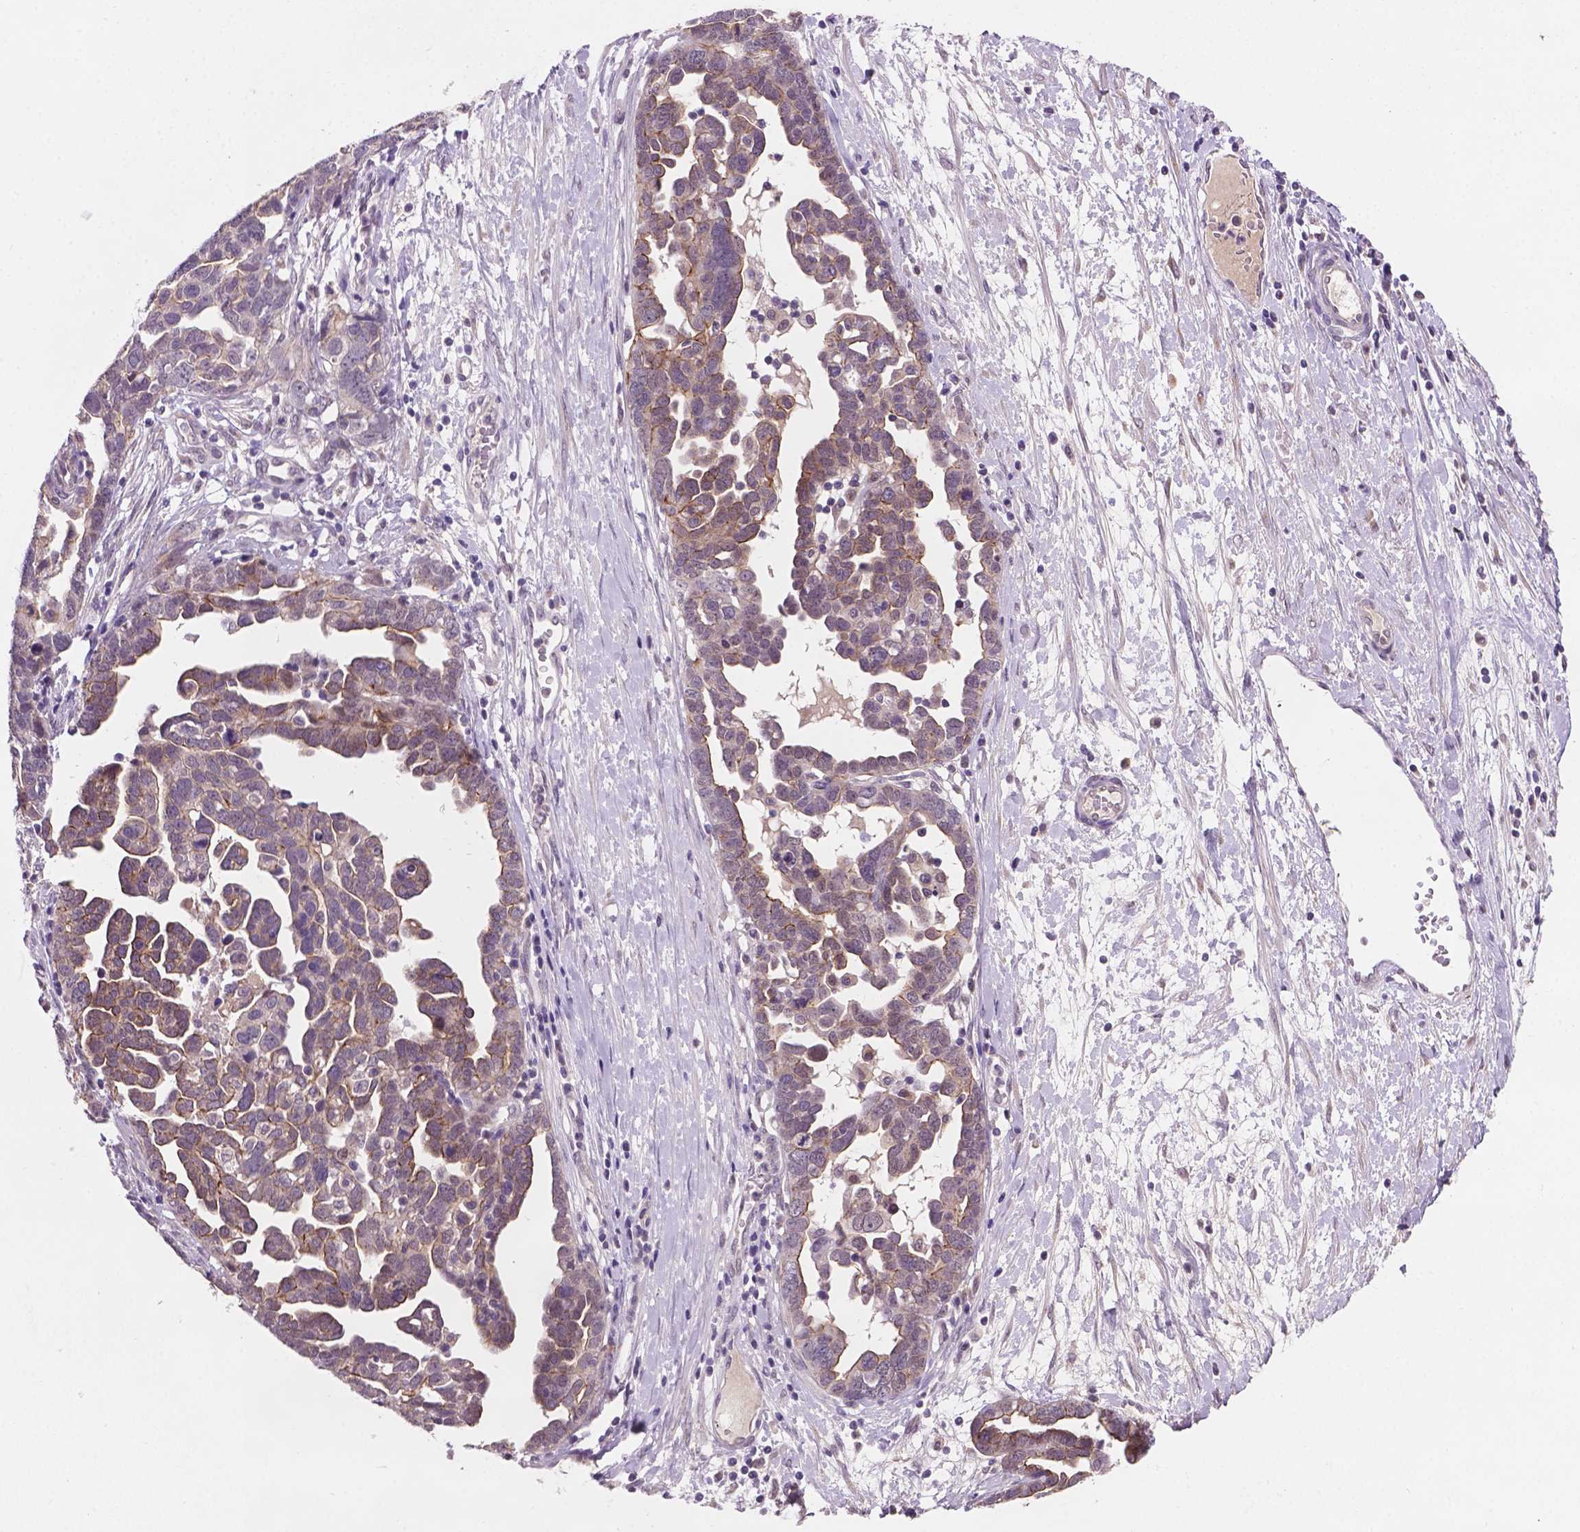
{"staining": {"intensity": "weak", "quantity": "<25%", "location": "cytoplasmic/membranous"}, "tissue": "ovarian cancer", "cell_type": "Tumor cells", "image_type": "cancer", "snomed": [{"axis": "morphology", "description": "Cystadenocarcinoma, serous, NOS"}, {"axis": "topography", "description": "Ovary"}], "caption": "Immunohistochemistry photomicrograph of neoplastic tissue: ovarian cancer (serous cystadenocarcinoma) stained with DAB (3,3'-diaminobenzidine) displays no significant protein staining in tumor cells. (DAB (3,3'-diaminobenzidine) immunohistochemistry with hematoxylin counter stain).", "gene": "GXYLT2", "patient": {"sex": "female", "age": 54}}